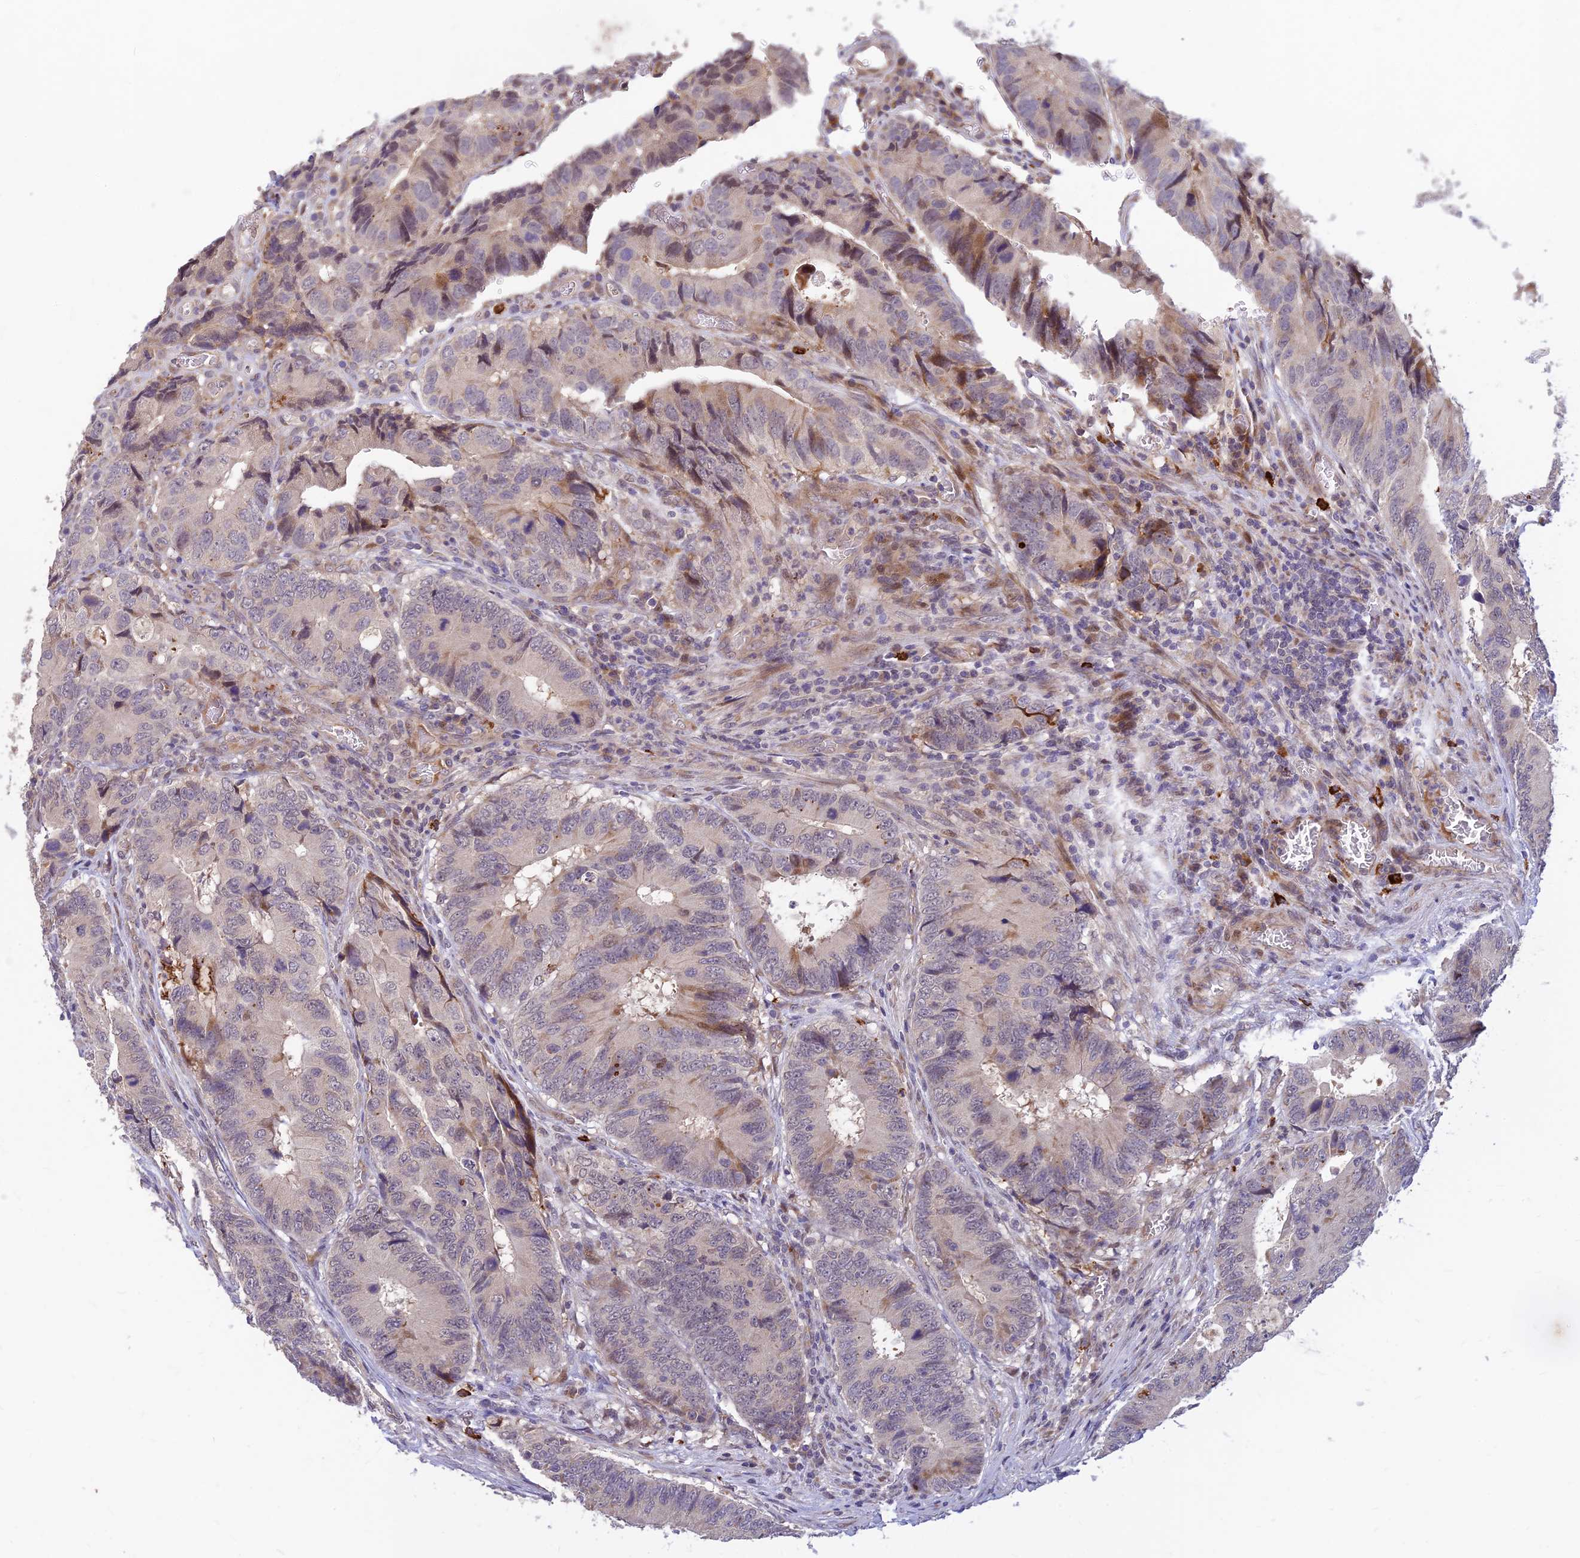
{"staining": {"intensity": "moderate", "quantity": "<25%", "location": "cytoplasmic/membranous"}, "tissue": "colorectal cancer", "cell_type": "Tumor cells", "image_type": "cancer", "snomed": [{"axis": "morphology", "description": "Adenocarcinoma, NOS"}, {"axis": "topography", "description": "Colon"}], "caption": "Human colorectal adenocarcinoma stained with a protein marker shows moderate staining in tumor cells.", "gene": "ASPDH", "patient": {"sex": "male", "age": 85}}